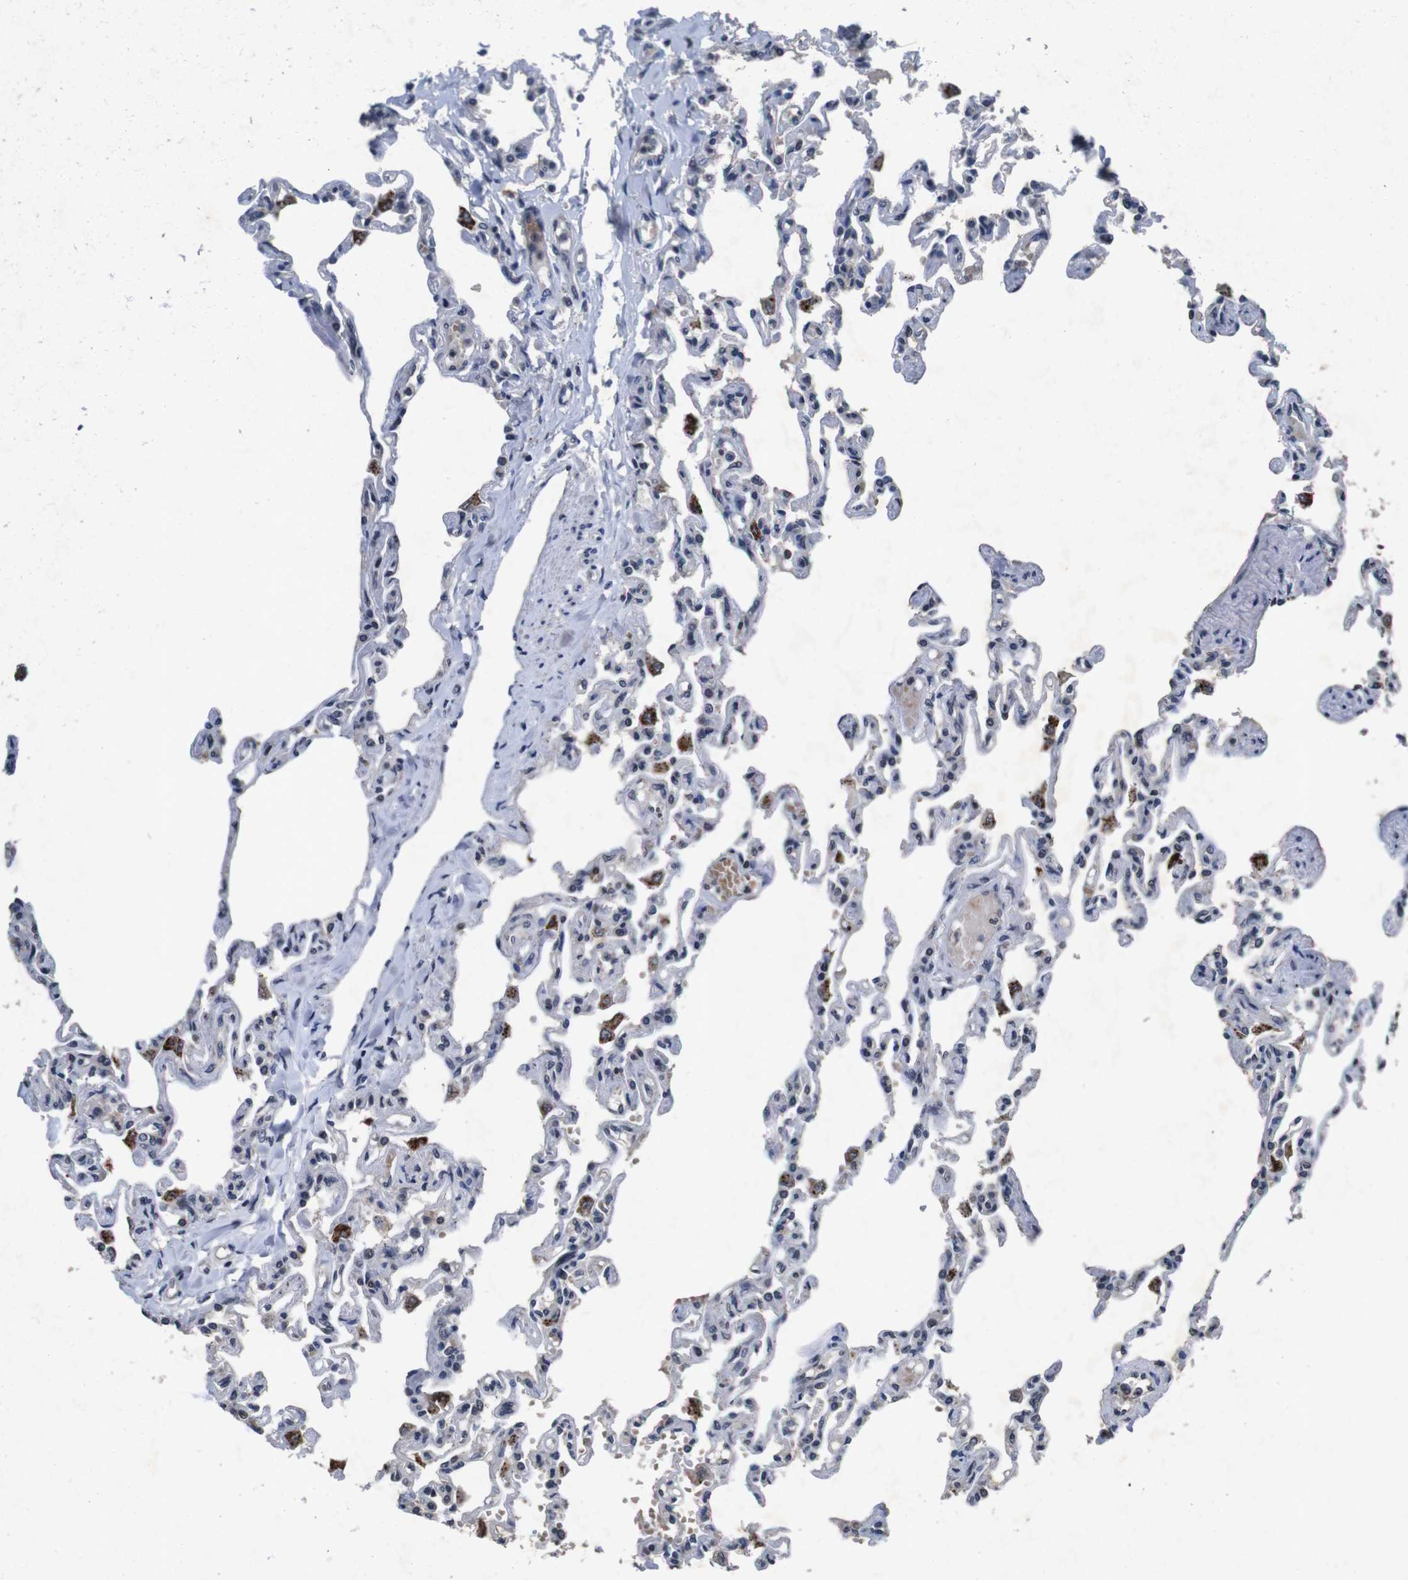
{"staining": {"intensity": "weak", "quantity": "25%-75%", "location": "cytoplasmic/membranous"}, "tissue": "lung", "cell_type": "Alveolar cells", "image_type": "normal", "snomed": [{"axis": "morphology", "description": "Normal tissue, NOS"}, {"axis": "topography", "description": "Lung"}], "caption": "Protein expression analysis of unremarkable human lung reveals weak cytoplasmic/membranous positivity in approximately 25%-75% of alveolar cells. Using DAB (brown) and hematoxylin (blue) stains, captured at high magnification using brightfield microscopy.", "gene": "AKT3", "patient": {"sex": "male", "age": 21}}